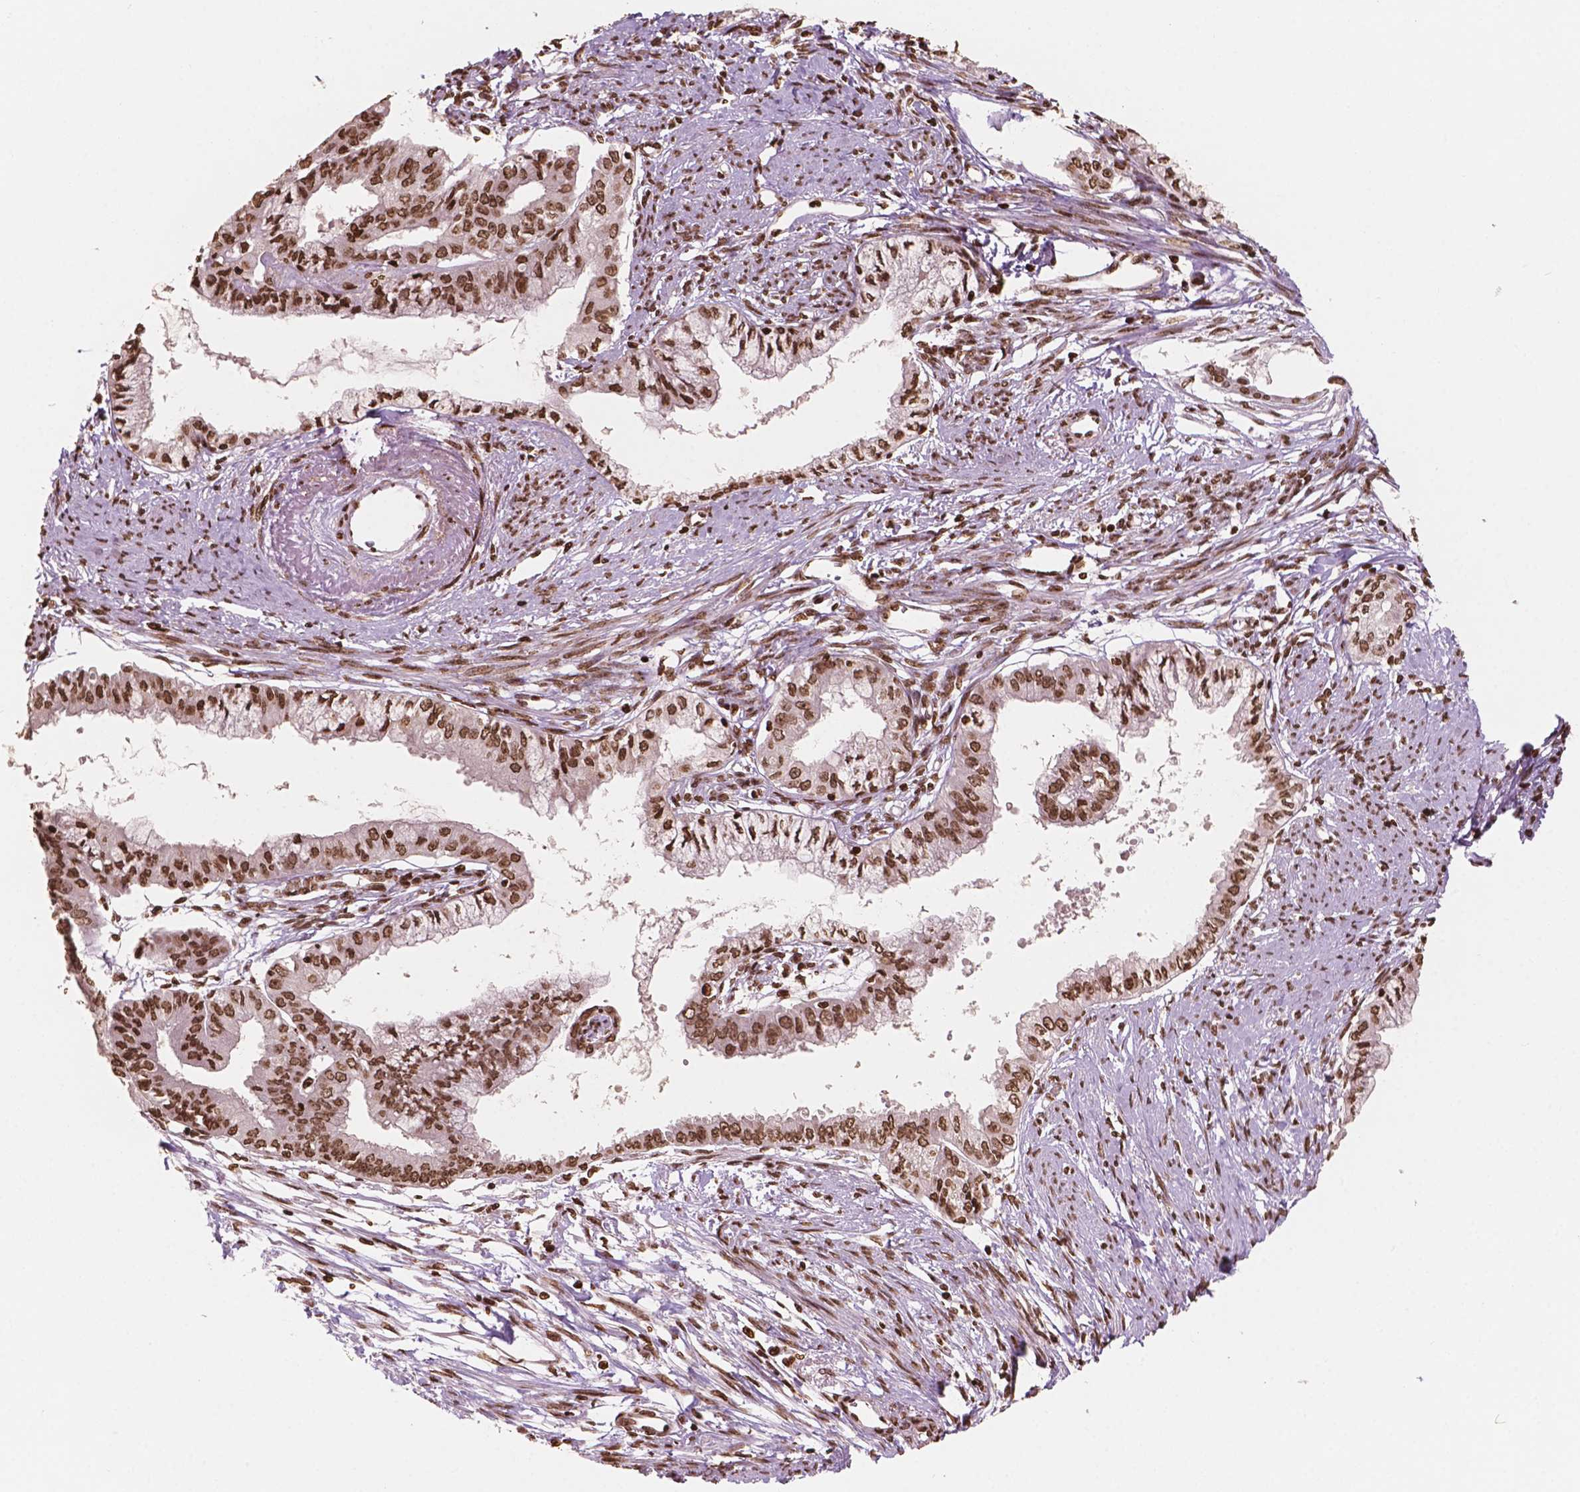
{"staining": {"intensity": "strong", "quantity": ">75%", "location": "nuclear"}, "tissue": "endometrial cancer", "cell_type": "Tumor cells", "image_type": "cancer", "snomed": [{"axis": "morphology", "description": "Adenocarcinoma, NOS"}, {"axis": "topography", "description": "Endometrium"}], "caption": "This histopathology image displays endometrial cancer (adenocarcinoma) stained with immunohistochemistry to label a protein in brown. The nuclear of tumor cells show strong positivity for the protein. Nuclei are counter-stained blue.", "gene": "H3C7", "patient": {"sex": "female", "age": 76}}